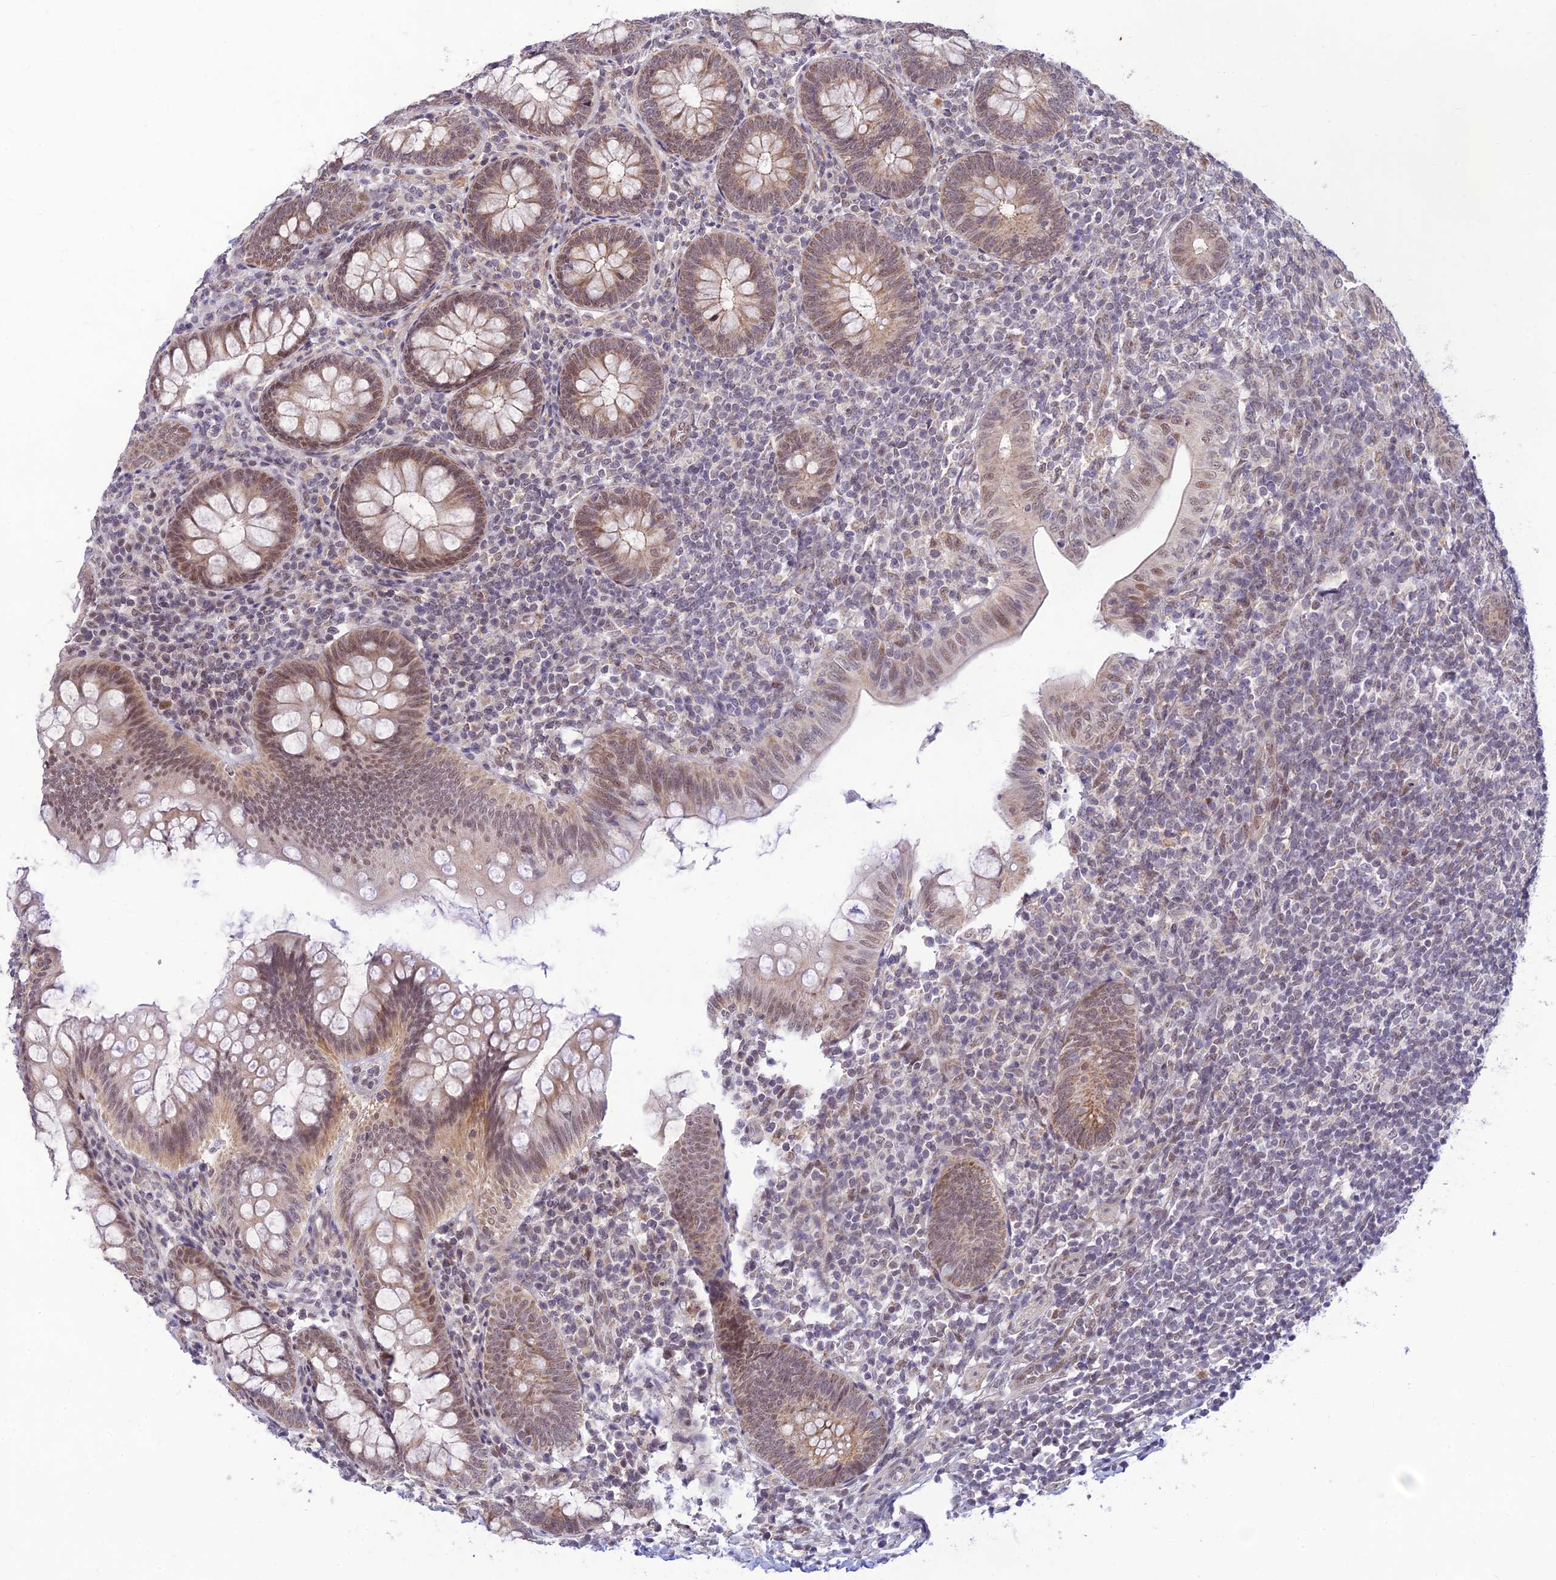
{"staining": {"intensity": "moderate", "quantity": ">75%", "location": "cytoplasmic/membranous,nuclear"}, "tissue": "appendix", "cell_type": "Glandular cells", "image_type": "normal", "snomed": [{"axis": "morphology", "description": "Normal tissue, NOS"}, {"axis": "topography", "description": "Appendix"}], "caption": "Appendix stained with a brown dye displays moderate cytoplasmic/membranous,nuclear positive positivity in about >75% of glandular cells.", "gene": "MICOS13", "patient": {"sex": "male", "age": 14}}